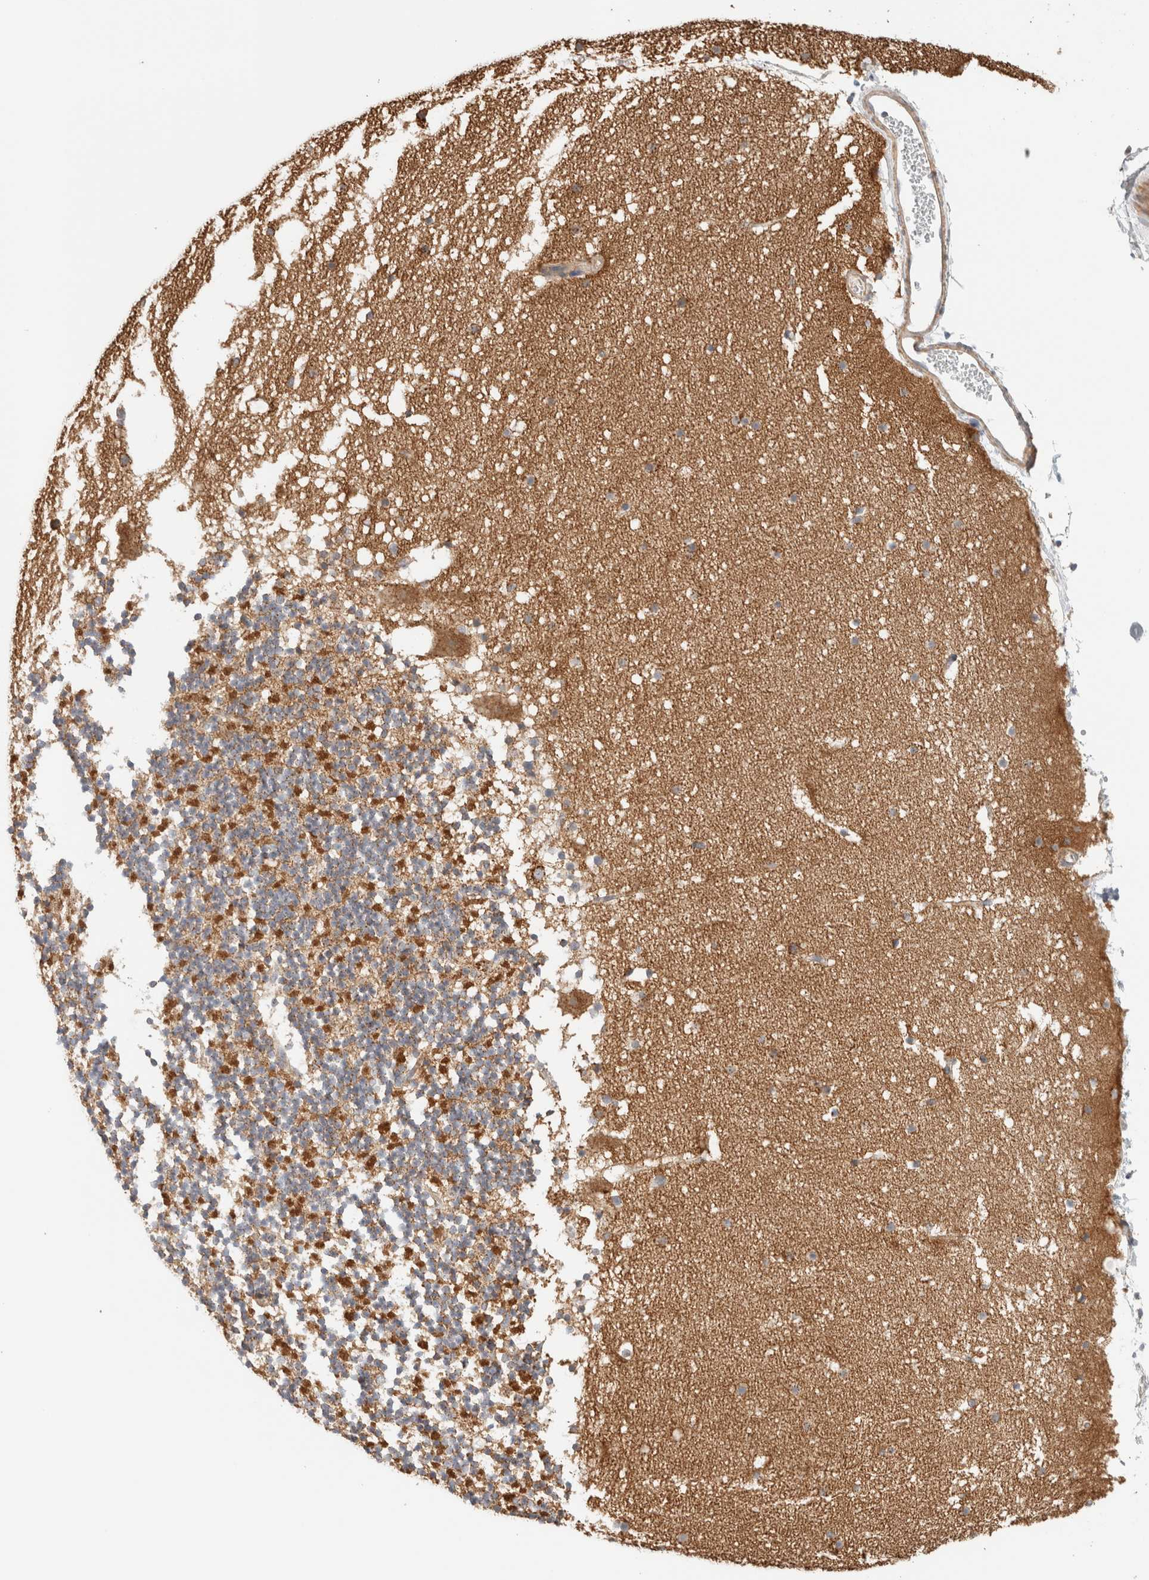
{"staining": {"intensity": "weak", "quantity": "<25%", "location": "cytoplasmic/membranous"}, "tissue": "cerebellum", "cell_type": "Cells in granular layer", "image_type": "normal", "snomed": [{"axis": "morphology", "description": "Normal tissue, NOS"}, {"axis": "topography", "description": "Cerebellum"}], "caption": "A histopathology image of cerebellum stained for a protein exhibits no brown staining in cells in granular layer.", "gene": "MRM3", "patient": {"sex": "male", "age": 57}}